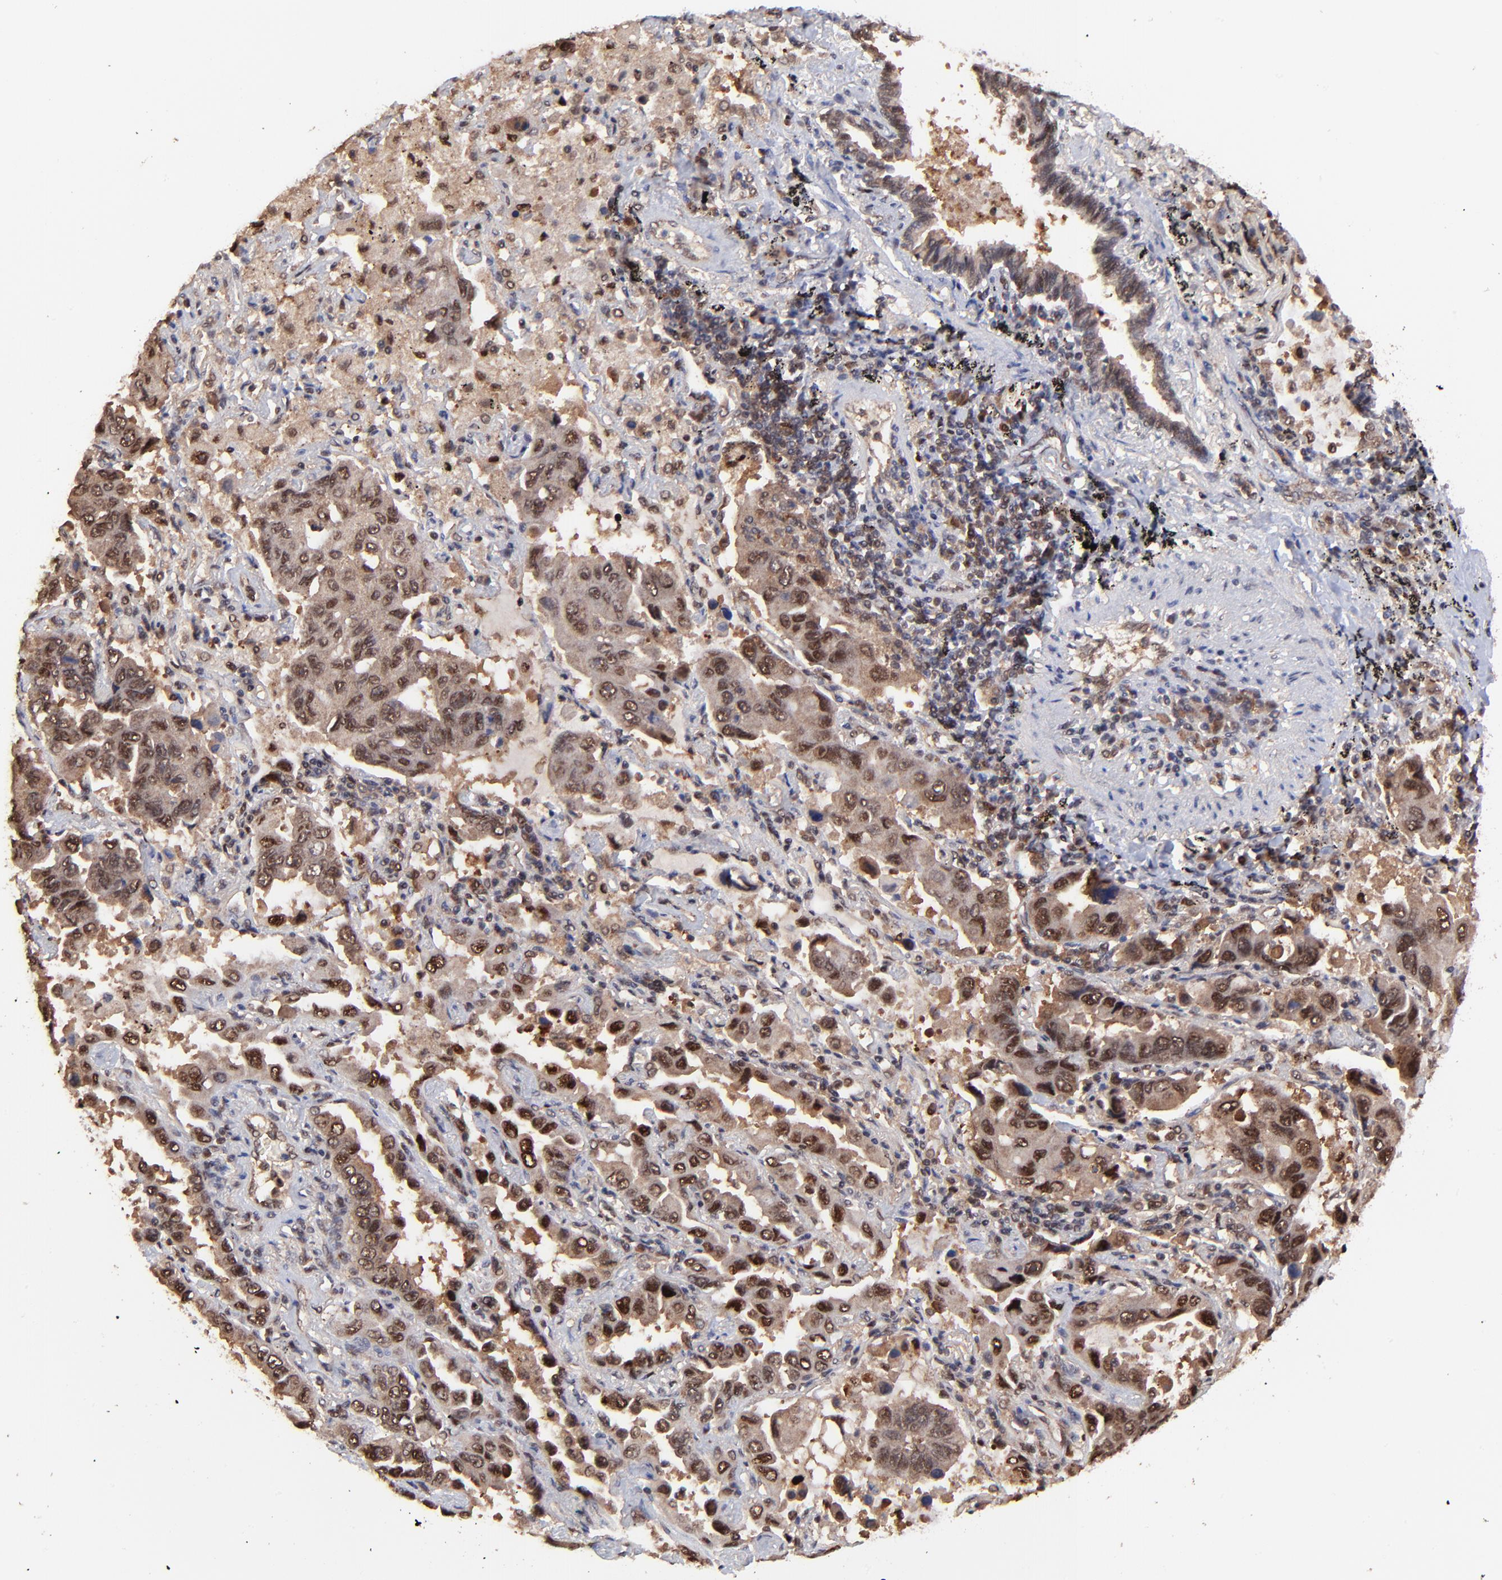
{"staining": {"intensity": "moderate", "quantity": ">75%", "location": "cytoplasmic/membranous,nuclear"}, "tissue": "lung cancer", "cell_type": "Tumor cells", "image_type": "cancer", "snomed": [{"axis": "morphology", "description": "Adenocarcinoma, NOS"}, {"axis": "topography", "description": "Lung"}], "caption": "The histopathology image reveals staining of lung cancer, revealing moderate cytoplasmic/membranous and nuclear protein positivity (brown color) within tumor cells.", "gene": "PSMA6", "patient": {"sex": "male", "age": 64}}